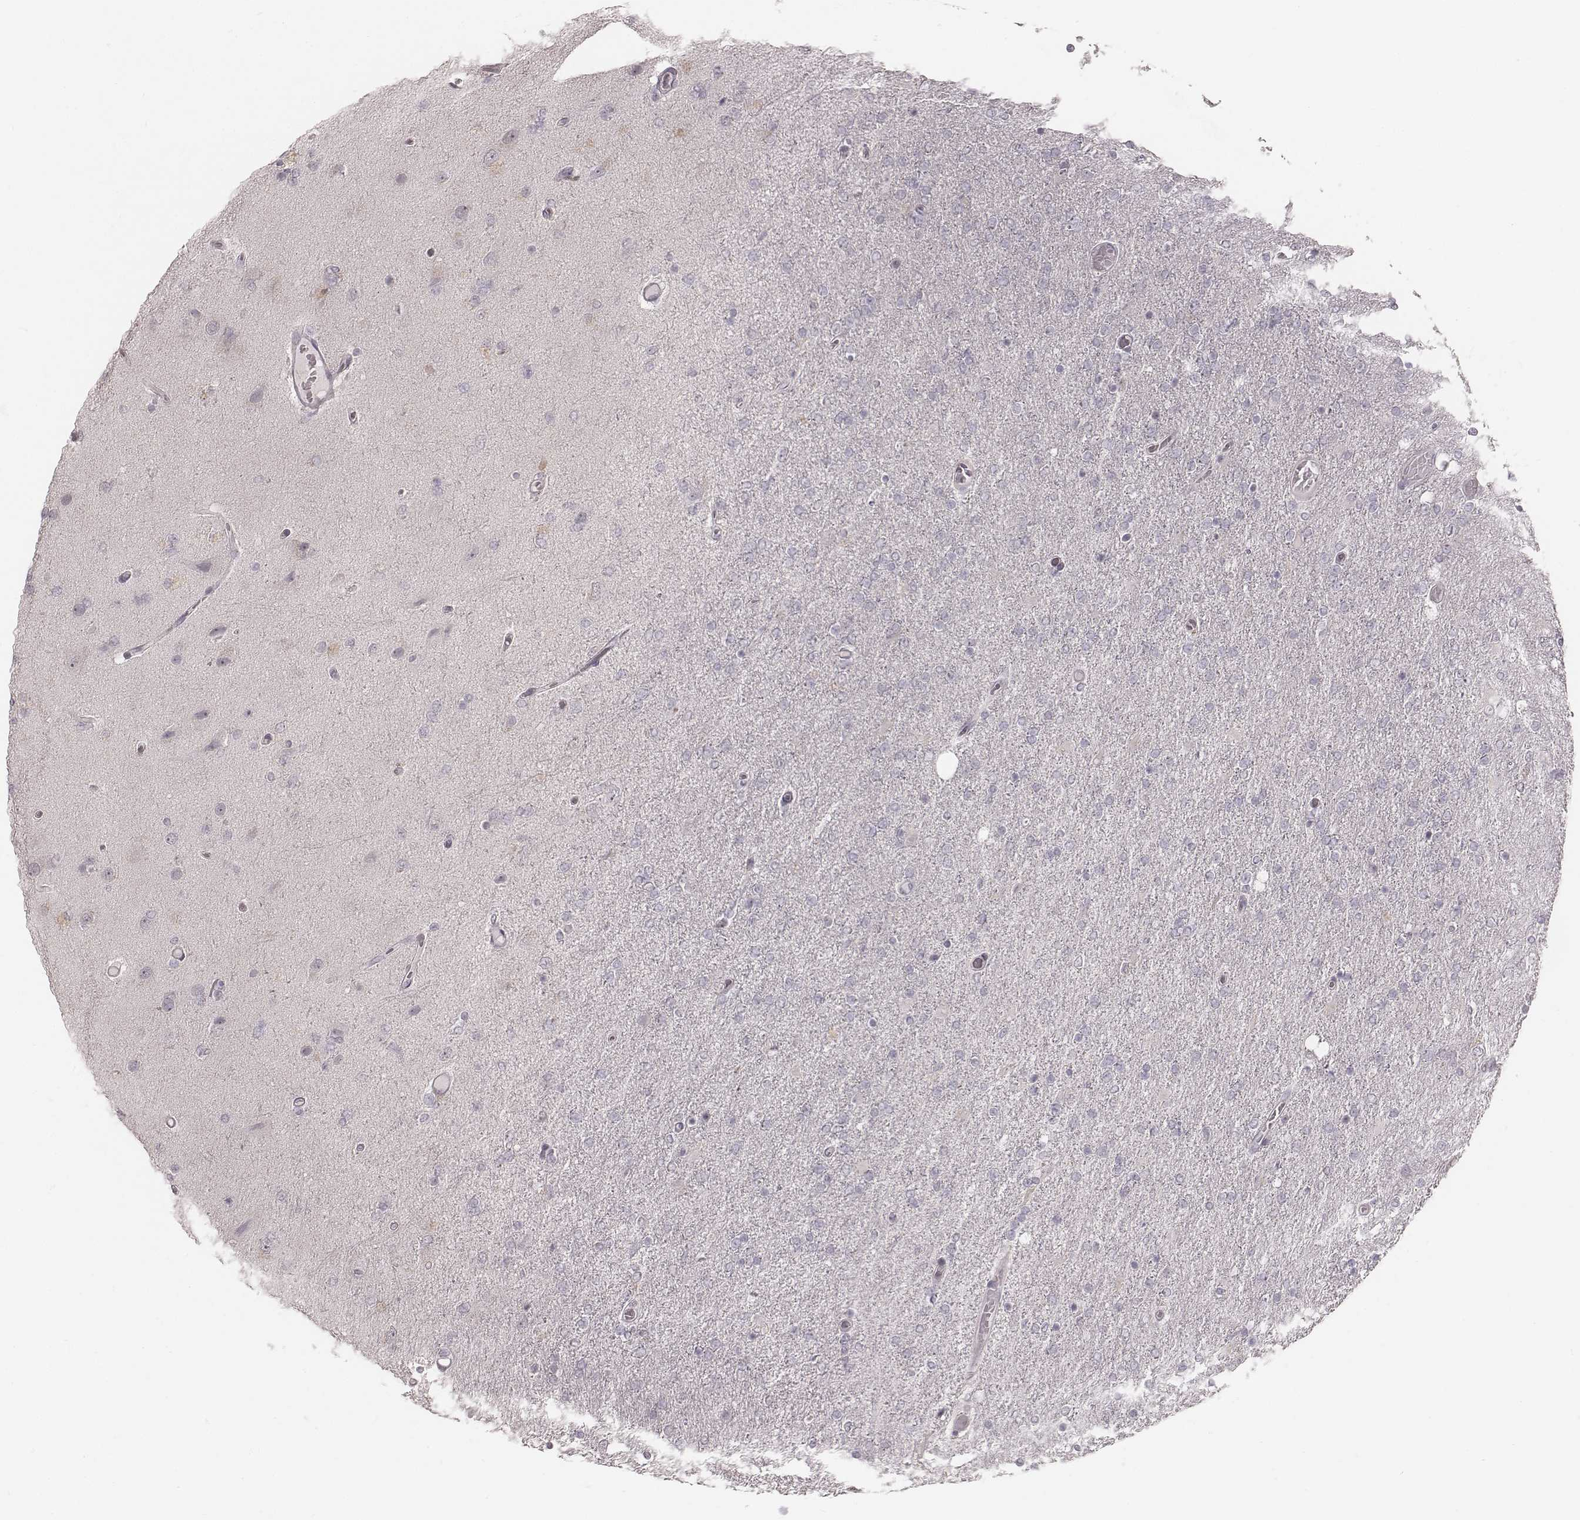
{"staining": {"intensity": "negative", "quantity": "none", "location": "none"}, "tissue": "glioma", "cell_type": "Tumor cells", "image_type": "cancer", "snomed": [{"axis": "morphology", "description": "Glioma, malignant, High grade"}, {"axis": "topography", "description": "Cerebral cortex"}], "caption": "High power microscopy micrograph of an immunohistochemistry (IHC) image of malignant high-grade glioma, revealing no significant positivity in tumor cells. (DAB (3,3'-diaminobenzidine) immunohistochemistry, high magnification).", "gene": "IQCG", "patient": {"sex": "male", "age": 70}}